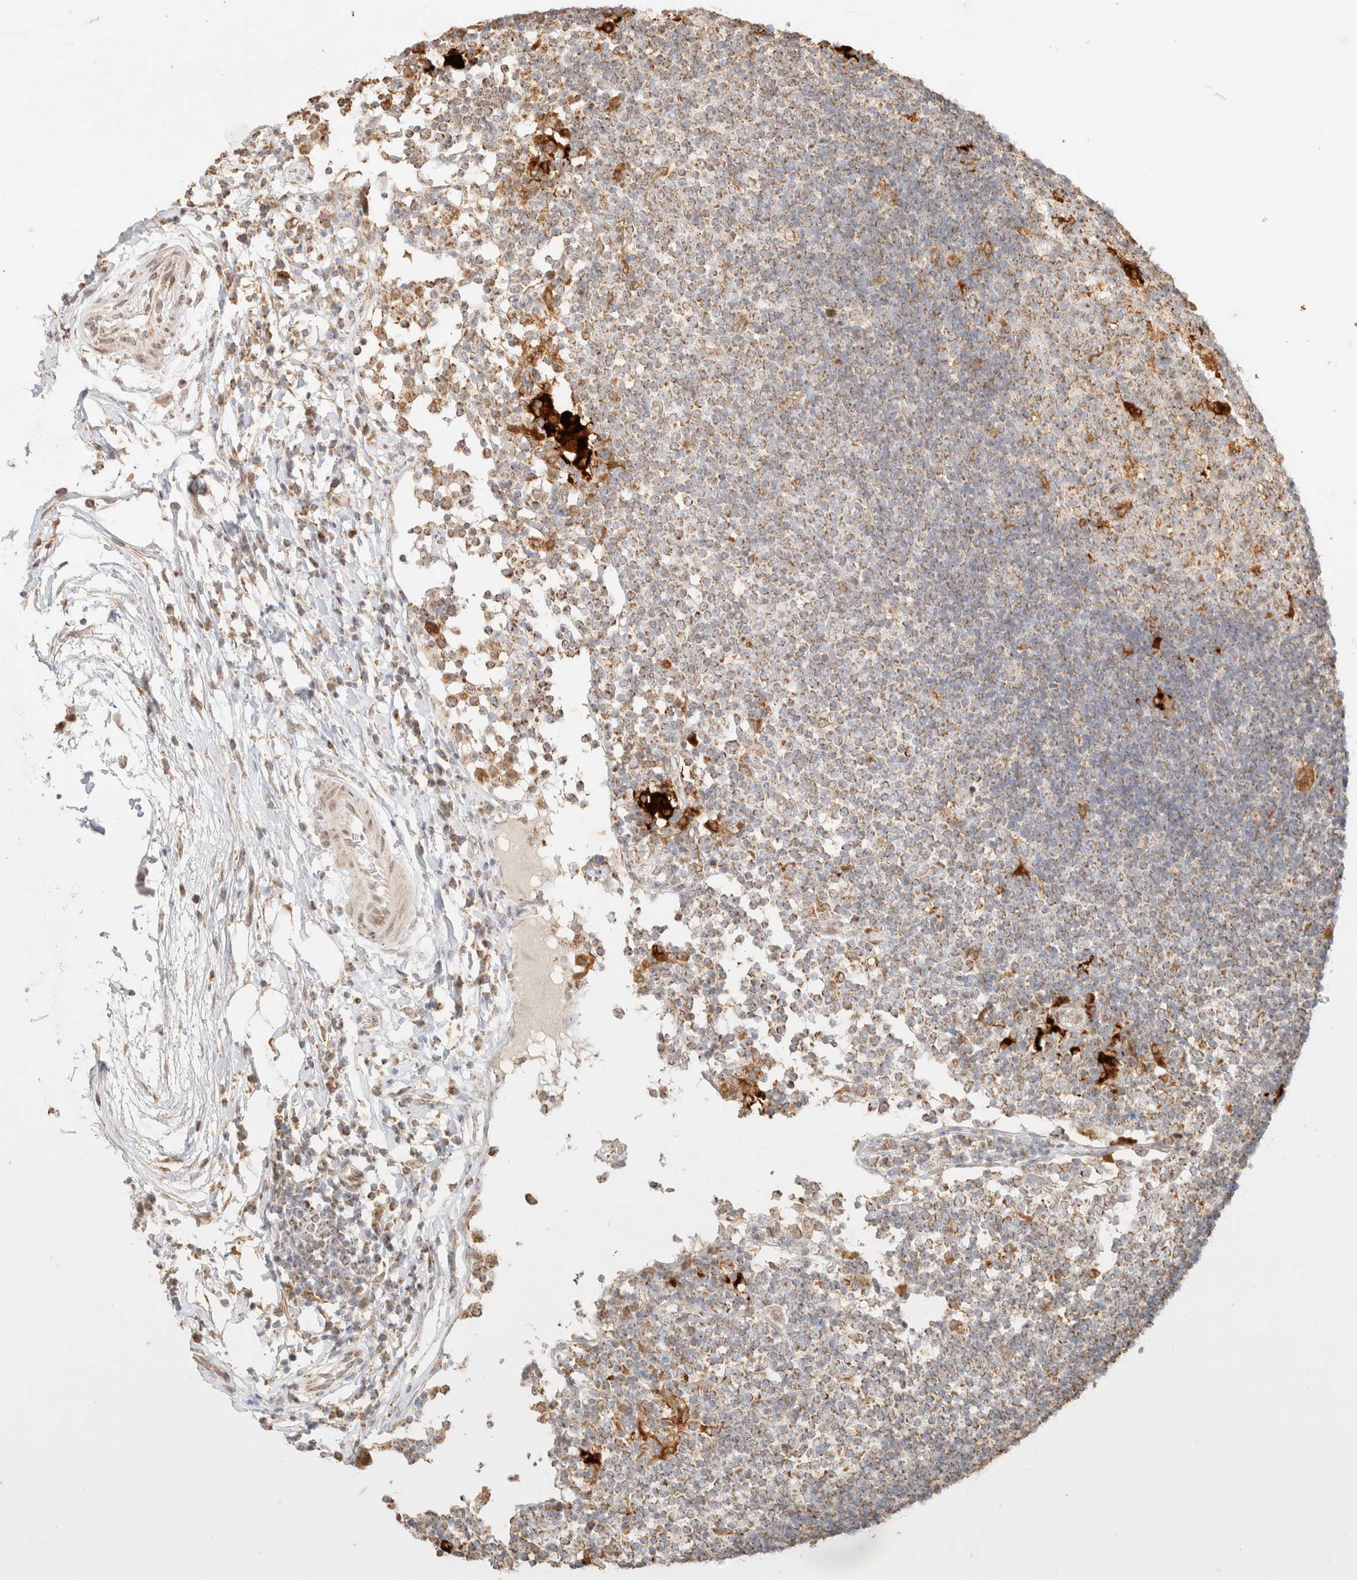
{"staining": {"intensity": "moderate", "quantity": ">75%", "location": "cytoplasmic/membranous"}, "tissue": "lymph node", "cell_type": "Germinal center cells", "image_type": "normal", "snomed": [{"axis": "morphology", "description": "Normal tissue, NOS"}, {"axis": "topography", "description": "Lymph node"}], "caption": "Moderate cytoplasmic/membranous staining for a protein is appreciated in about >75% of germinal center cells of normal lymph node using immunohistochemistry.", "gene": "TACO1", "patient": {"sex": "female", "age": 53}}